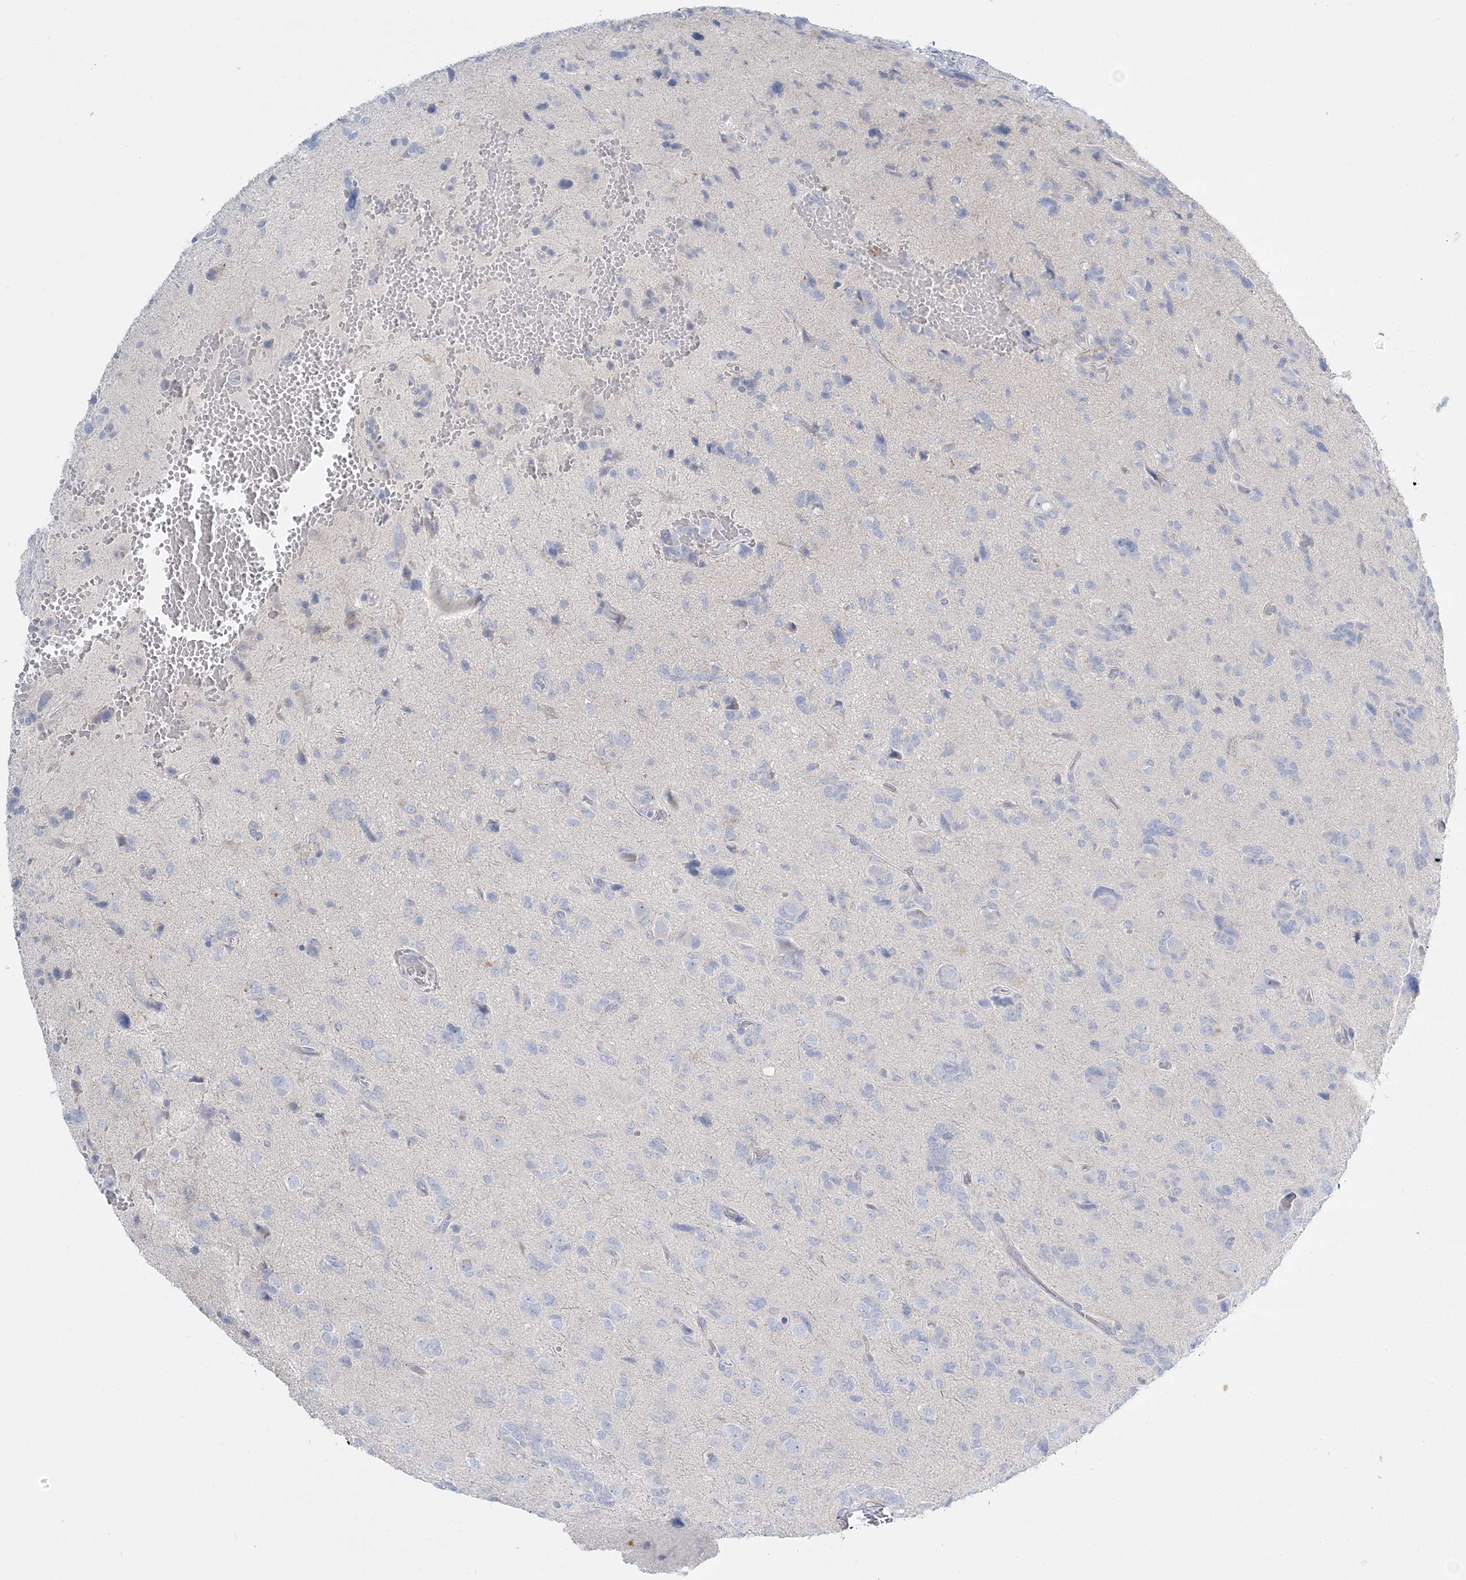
{"staining": {"intensity": "negative", "quantity": "none", "location": "none"}, "tissue": "glioma", "cell_type": "Tumor cells", "image_type": "cancer", "snomed": [{"axis": "morphology", "description": "Glioma, malignant, High grade"}, {"axis": "topography", "description": "Brain"}], "caption": "IHC micrograph of glioma stained for a protein (brown), which demonstrates no positivity in tumor cells. The staining is performed using DAB (3,3'-diaminobenzidine) brown chromogen with nuclei counter-stained in using hematoxylin.", "gene": "WDSUB1", "patient": {"sex": "female", "age": 59}}